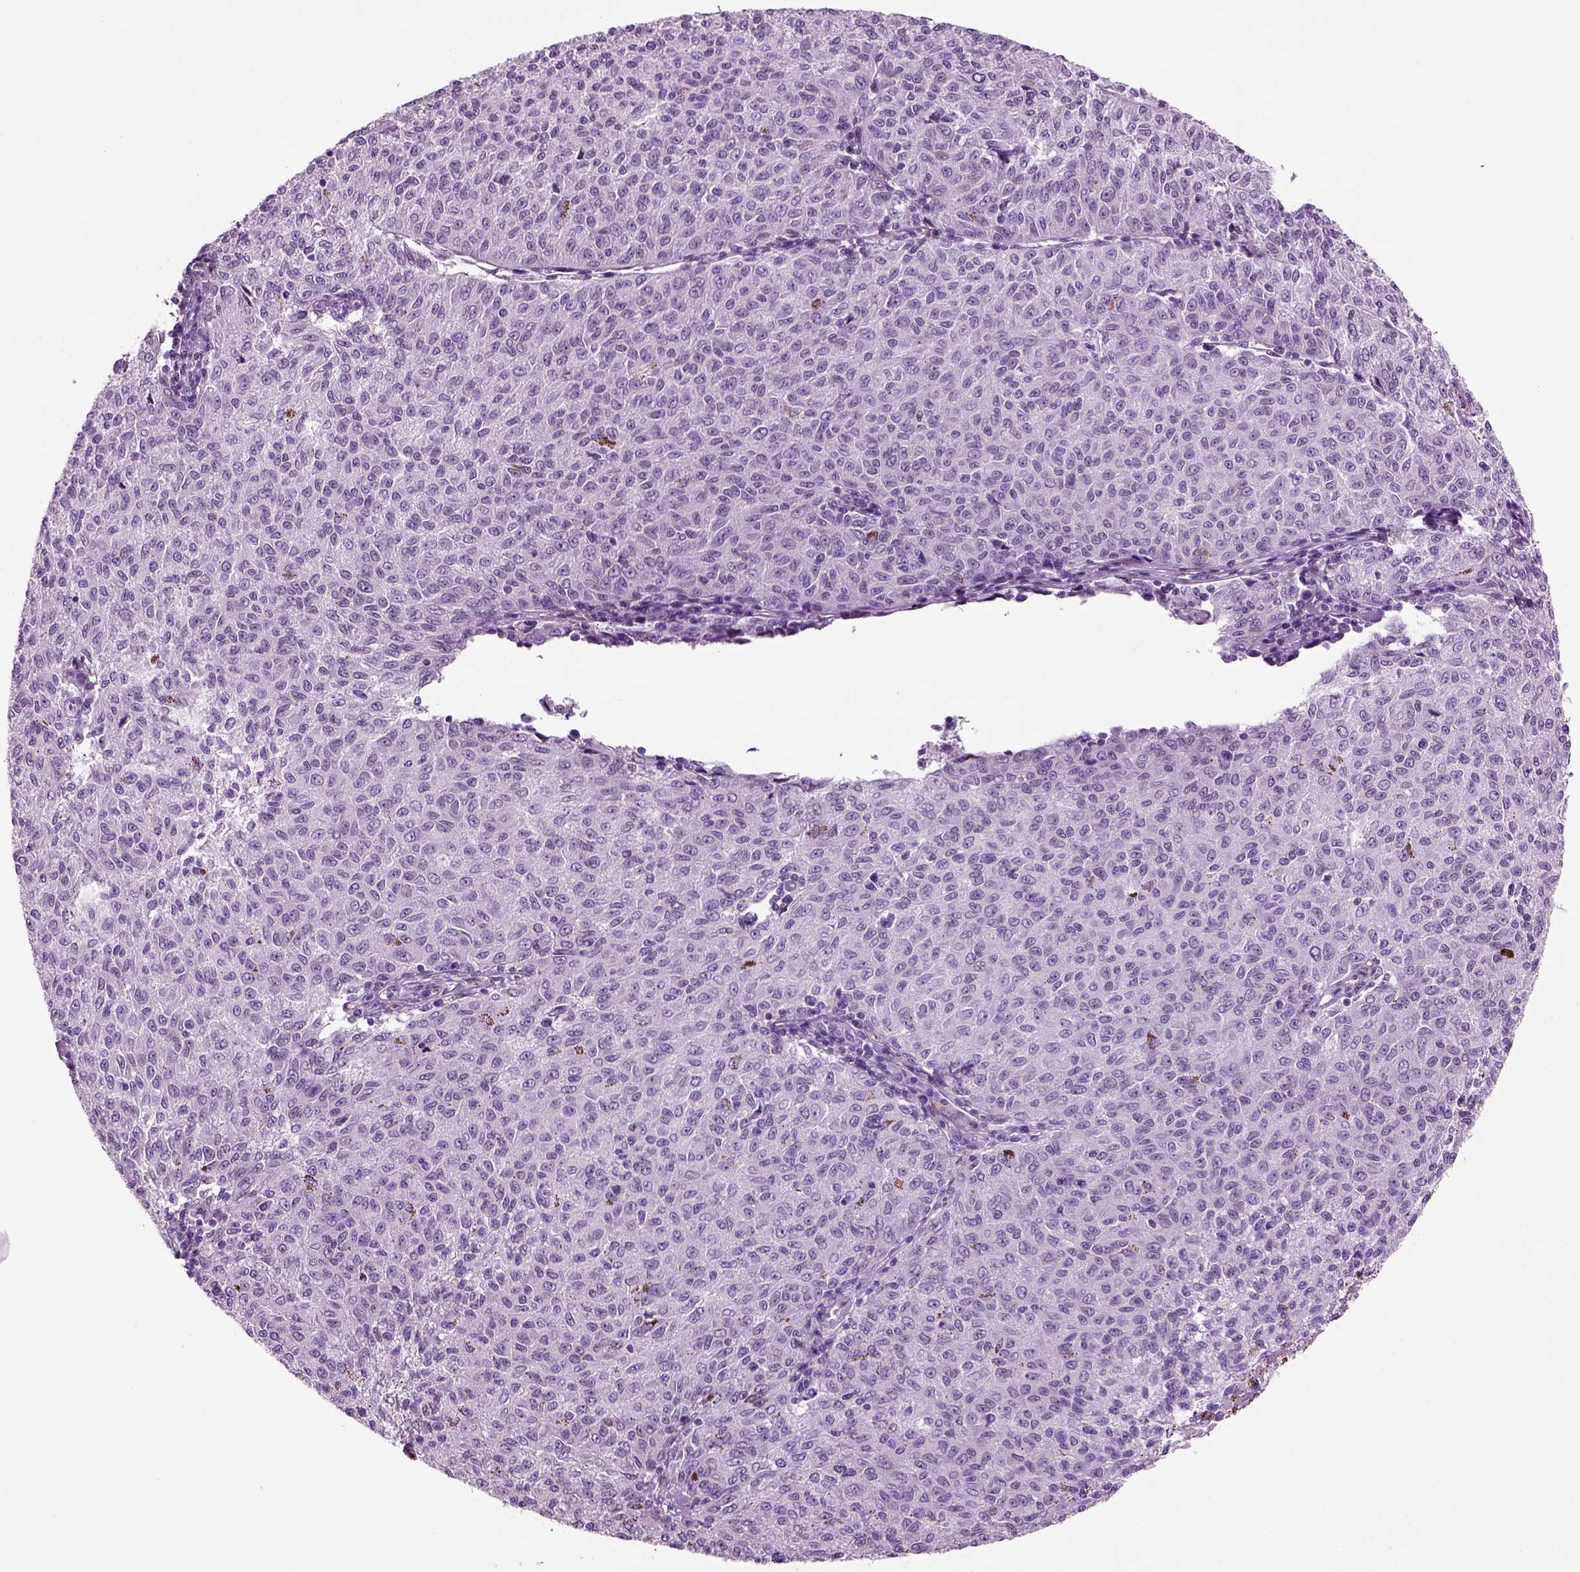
{"staining": {"intensity": "negative", "quantity": "none", "location": "none"}, "tissue": "melanoma", "cell_type": "Tumor cells", "image_type": "cancer", "snomed": [{"axis": "morphology", "description": "Malignant melanoma, NOS"}, {"axis": "topography", "description": "Skin"}], "caption": "Melanoma stained for a protein using immunohistochemistry shows no staining tumor cells.", "gene": "CRABP1", "patient": {"sex": "female", "age": 72}}